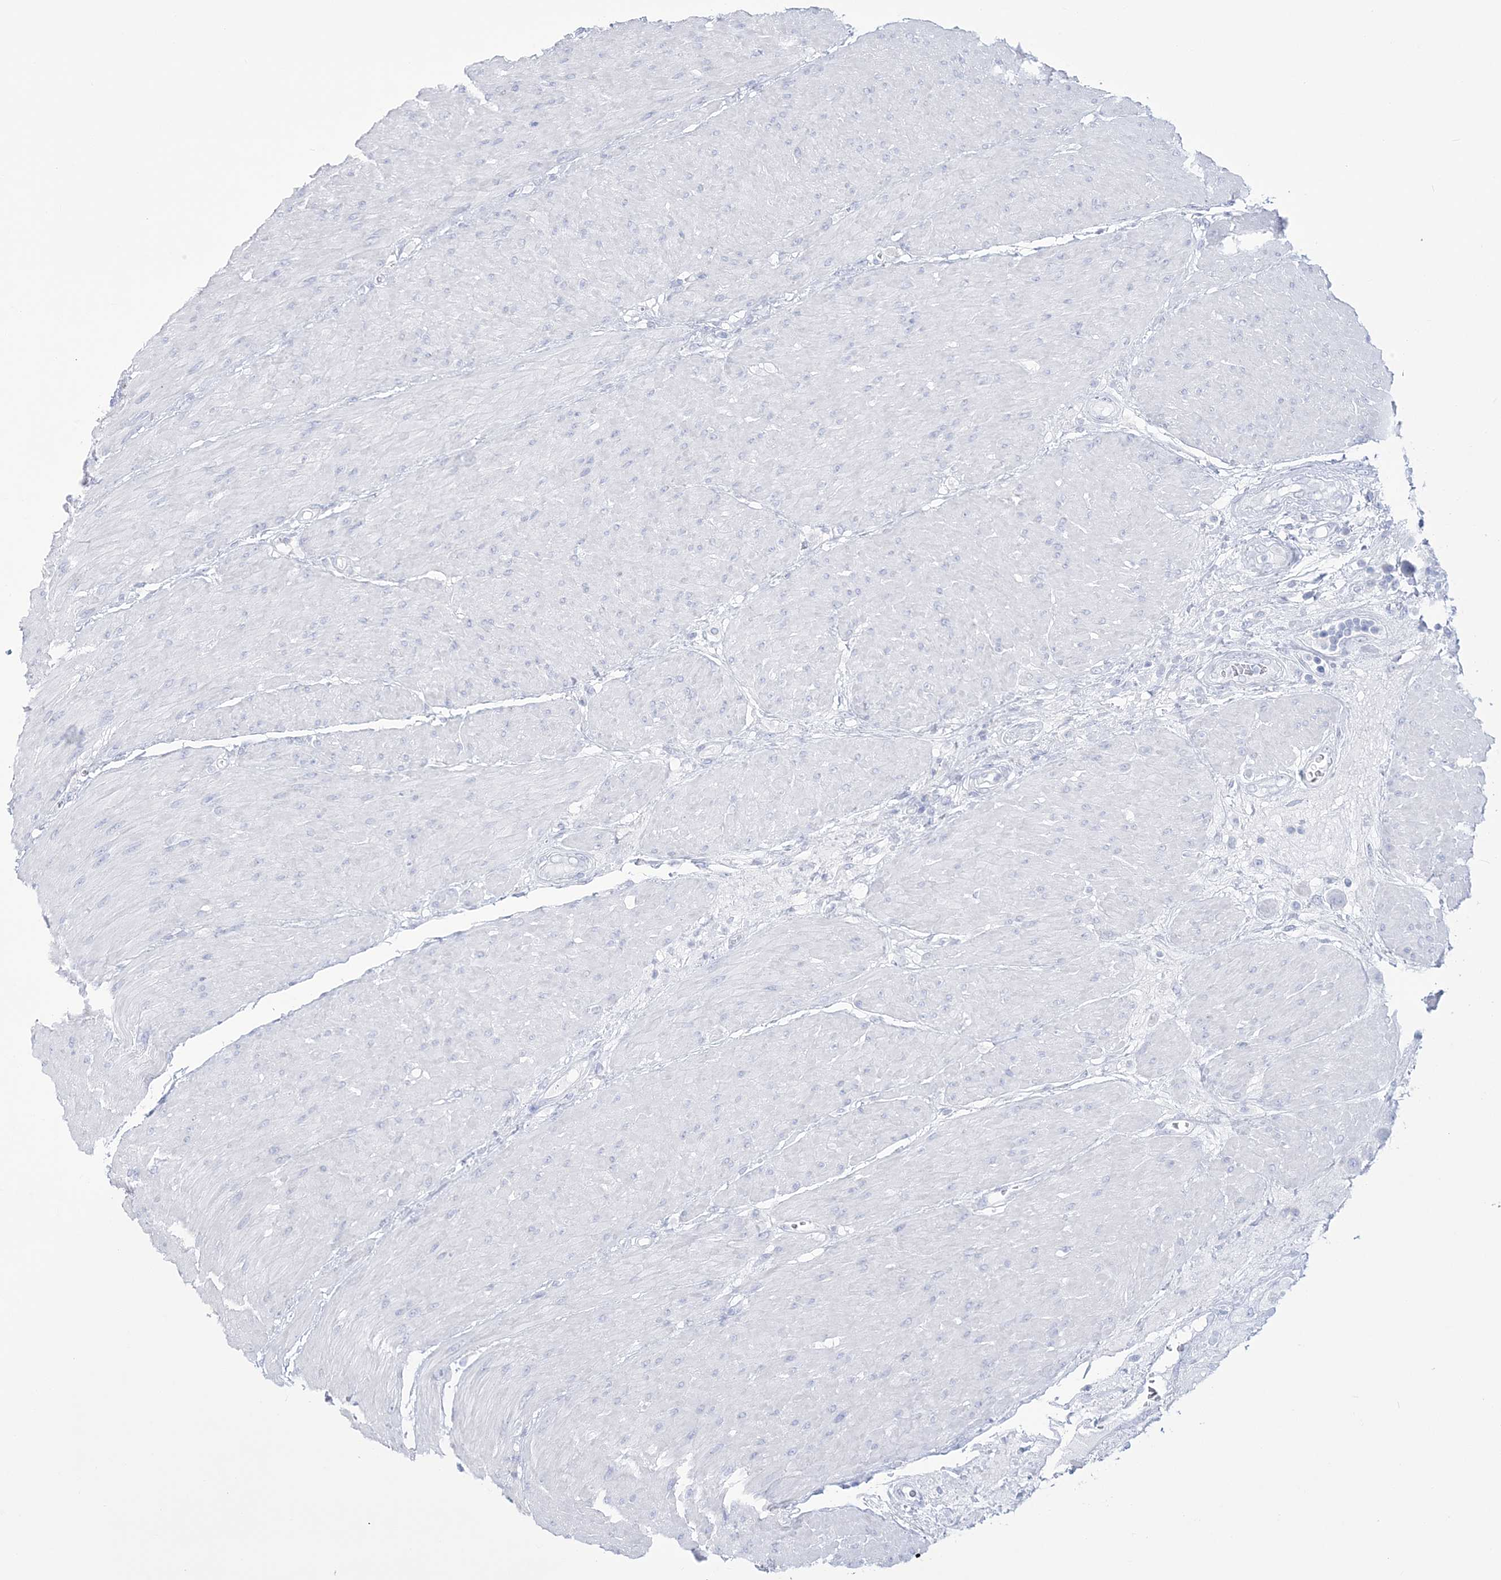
{"staining": {"intensity": "negative", "quantity": "none", "location": "none"}, "tissue": "urothelial cancer", "cell_type": "Tumor cells", "image_type": "cancer", "snomed": [{"axis": "morphology", "description": "Urothelial carcinoma, High grade"}, {"axis": "topography", "description": "Urinary bladder"}], "caption": "A high-resolution photomicrograph shows IHC staining of urothelial cancer, which reveals no significant expression in tumor cells. (DAB (3,3'-diaminobenzidine) immunohistochemistry (IHC) with hematoxylin counter stain).", "gene": "RBP2", "patient": {"sex": "male", "age": 50}}